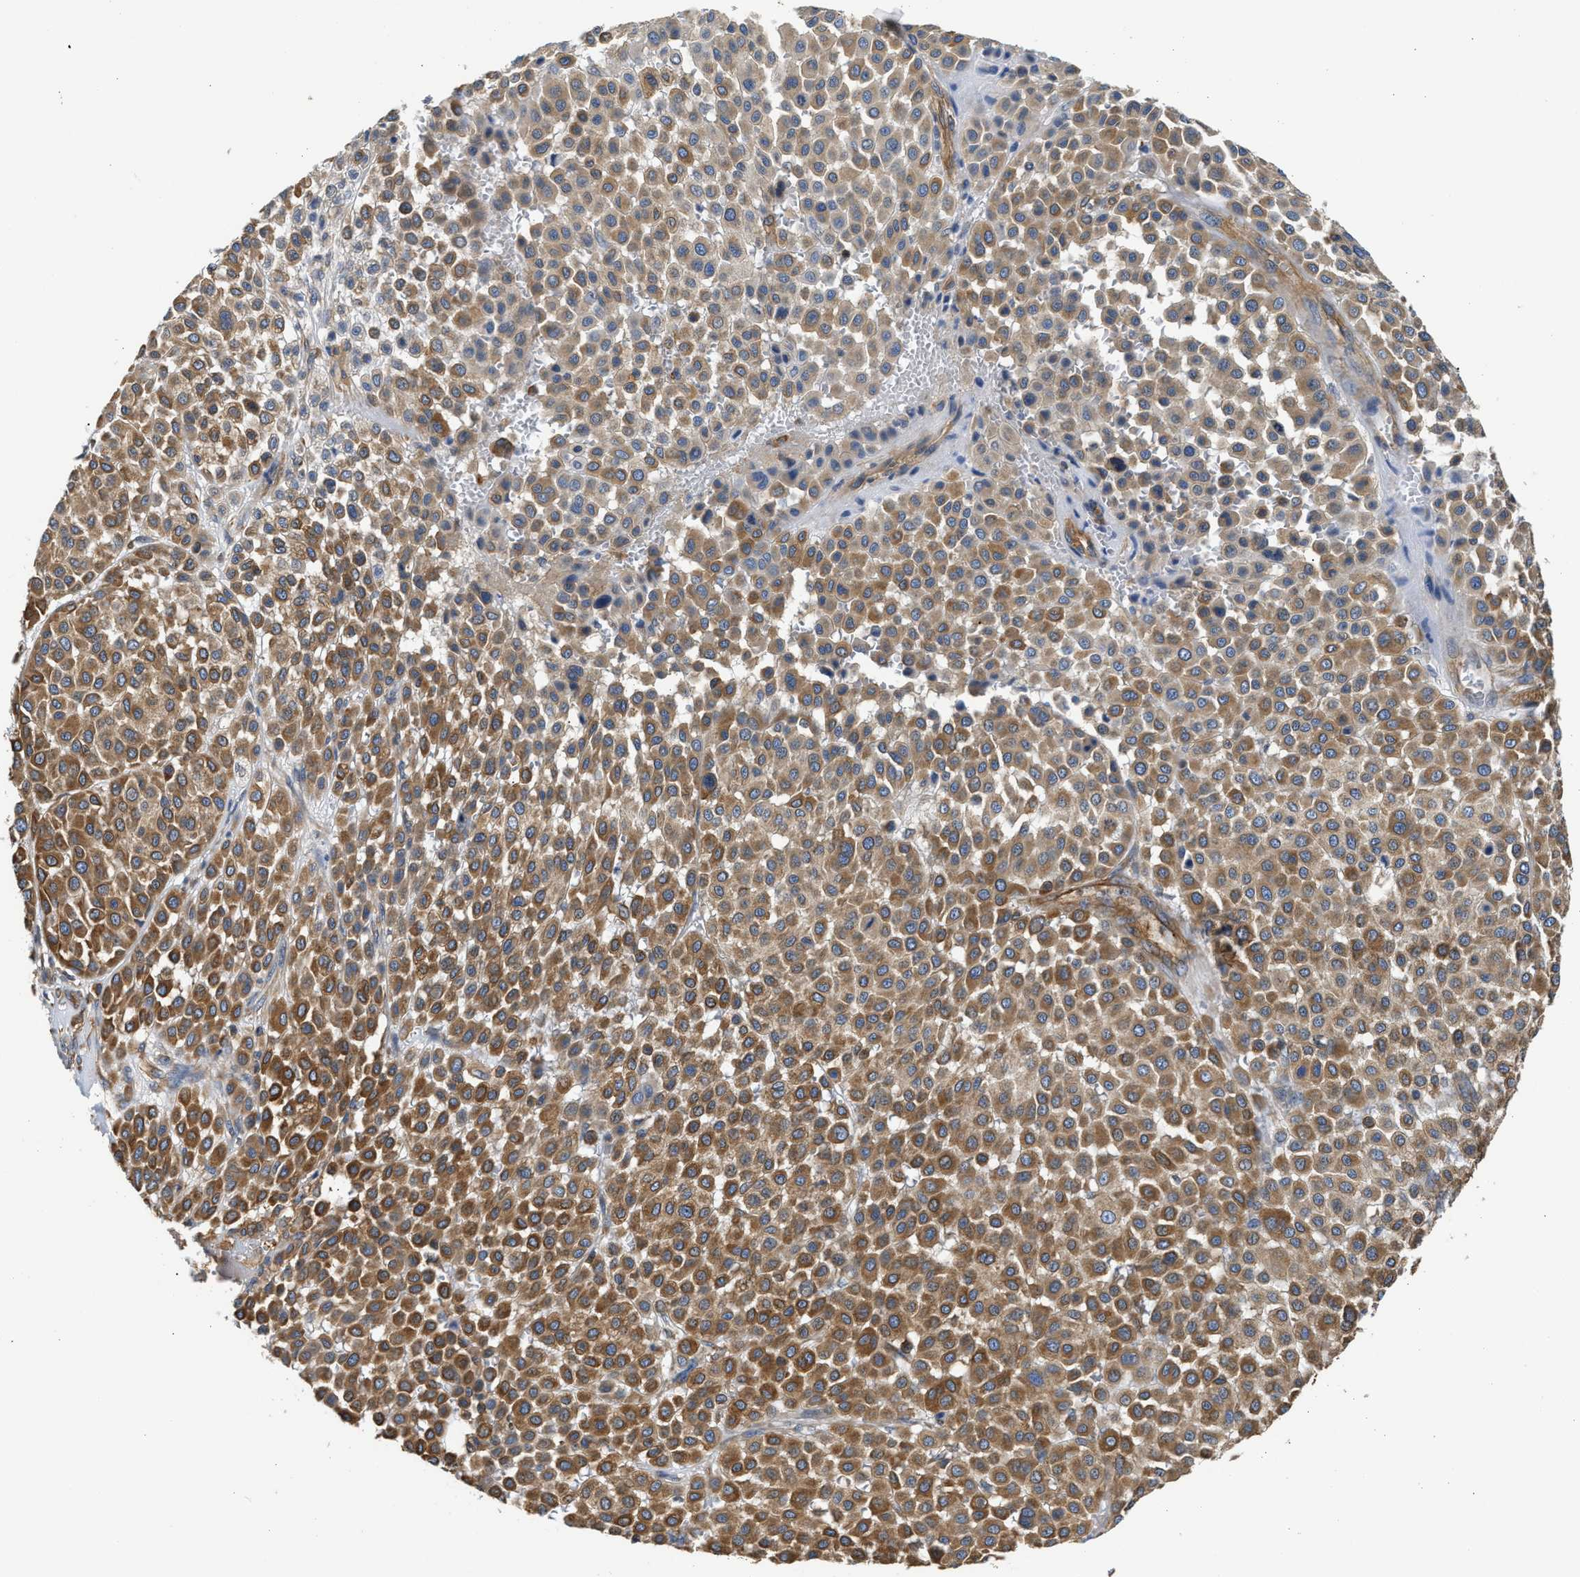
{"staining": {"intensity": "moderate", "quantity": ">75%", "location": "cytoplasmic/membranous"}, "tissue": "melanoma", "cell_type": "Tumor cells", "image_type": "cancer", "snomed": [{"axis": "morphology", "description": "Malignant melanoma, Metastatic site"}, {"axis": "topography", "description": "Soft tissue"}], "caption": "DAB (3,3'-diaminobenzidine) immunohistochemical staining of human melanoma reveals moderate cytoplasmic/membranous protein expression in about >75% of tumor cells. (DAB (3,3'-diaminobenzidine) = brown stain, brightfield microscopy at high magnification).", "gene": "SAMD9L", "patient": {"sex": "male", "age": 41}}